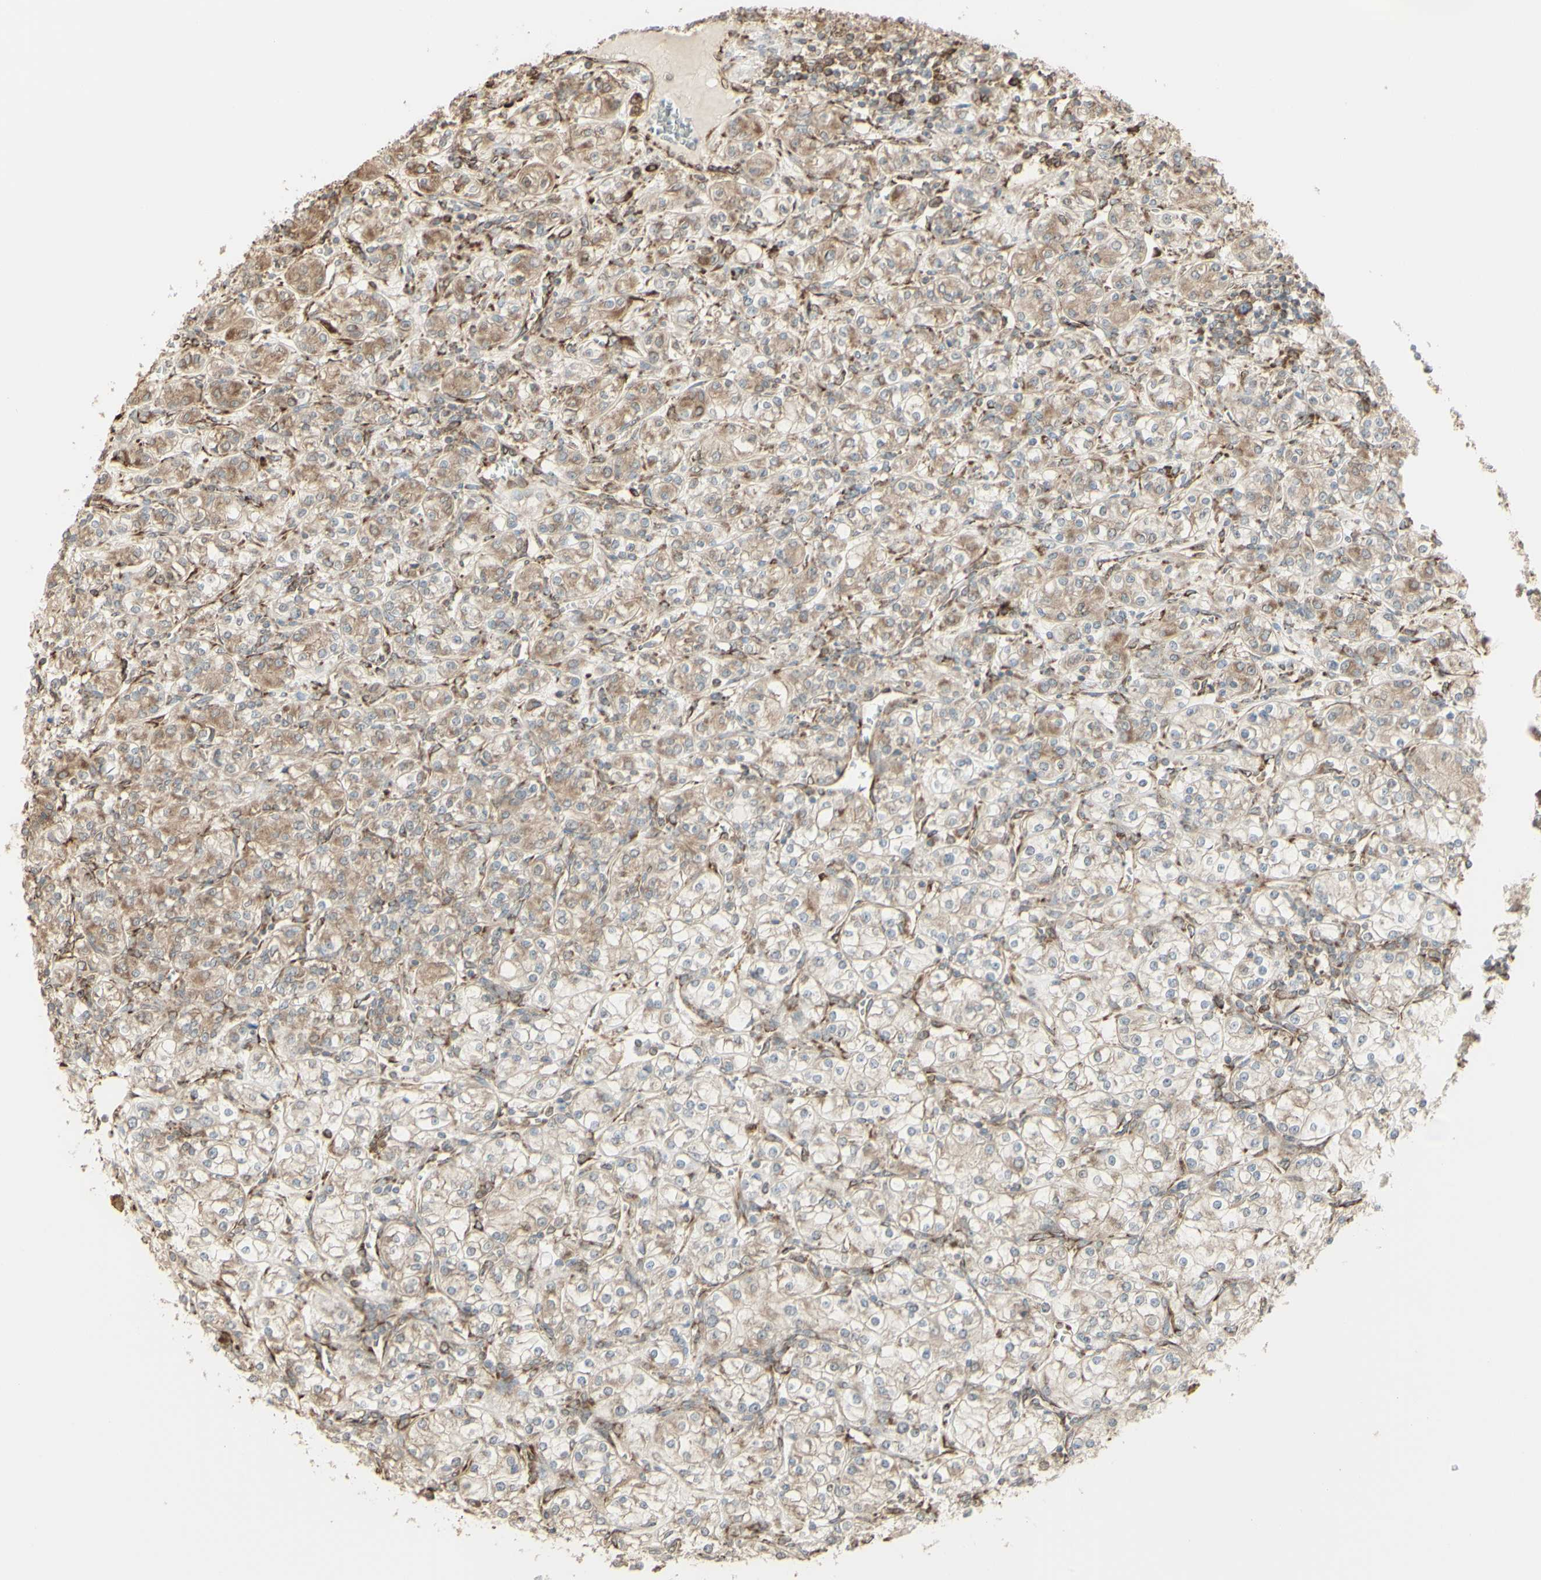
{"staining": {"intensity": "weak", "quantity": ">75%", "location": "cytoplasmic/membranous"}, "tissue": "renal cancer", "cell_type": "Tumor cells", "image_type": "cancer", "snomed": [{"axis": "morphology", "description": "Adenocarcinoma, NOS"}, {"axis": "topography", "description": "Kidney"}], "caption": "Adenocarcinoma (renal) stained with DAB immunohistochemistry reveals low levels of weak cytoplasmic/membranous positivity in approximately >75% of tumor cells.", "gene": "EEF1B2", "patient": {"sex": "male", "age": 77}}